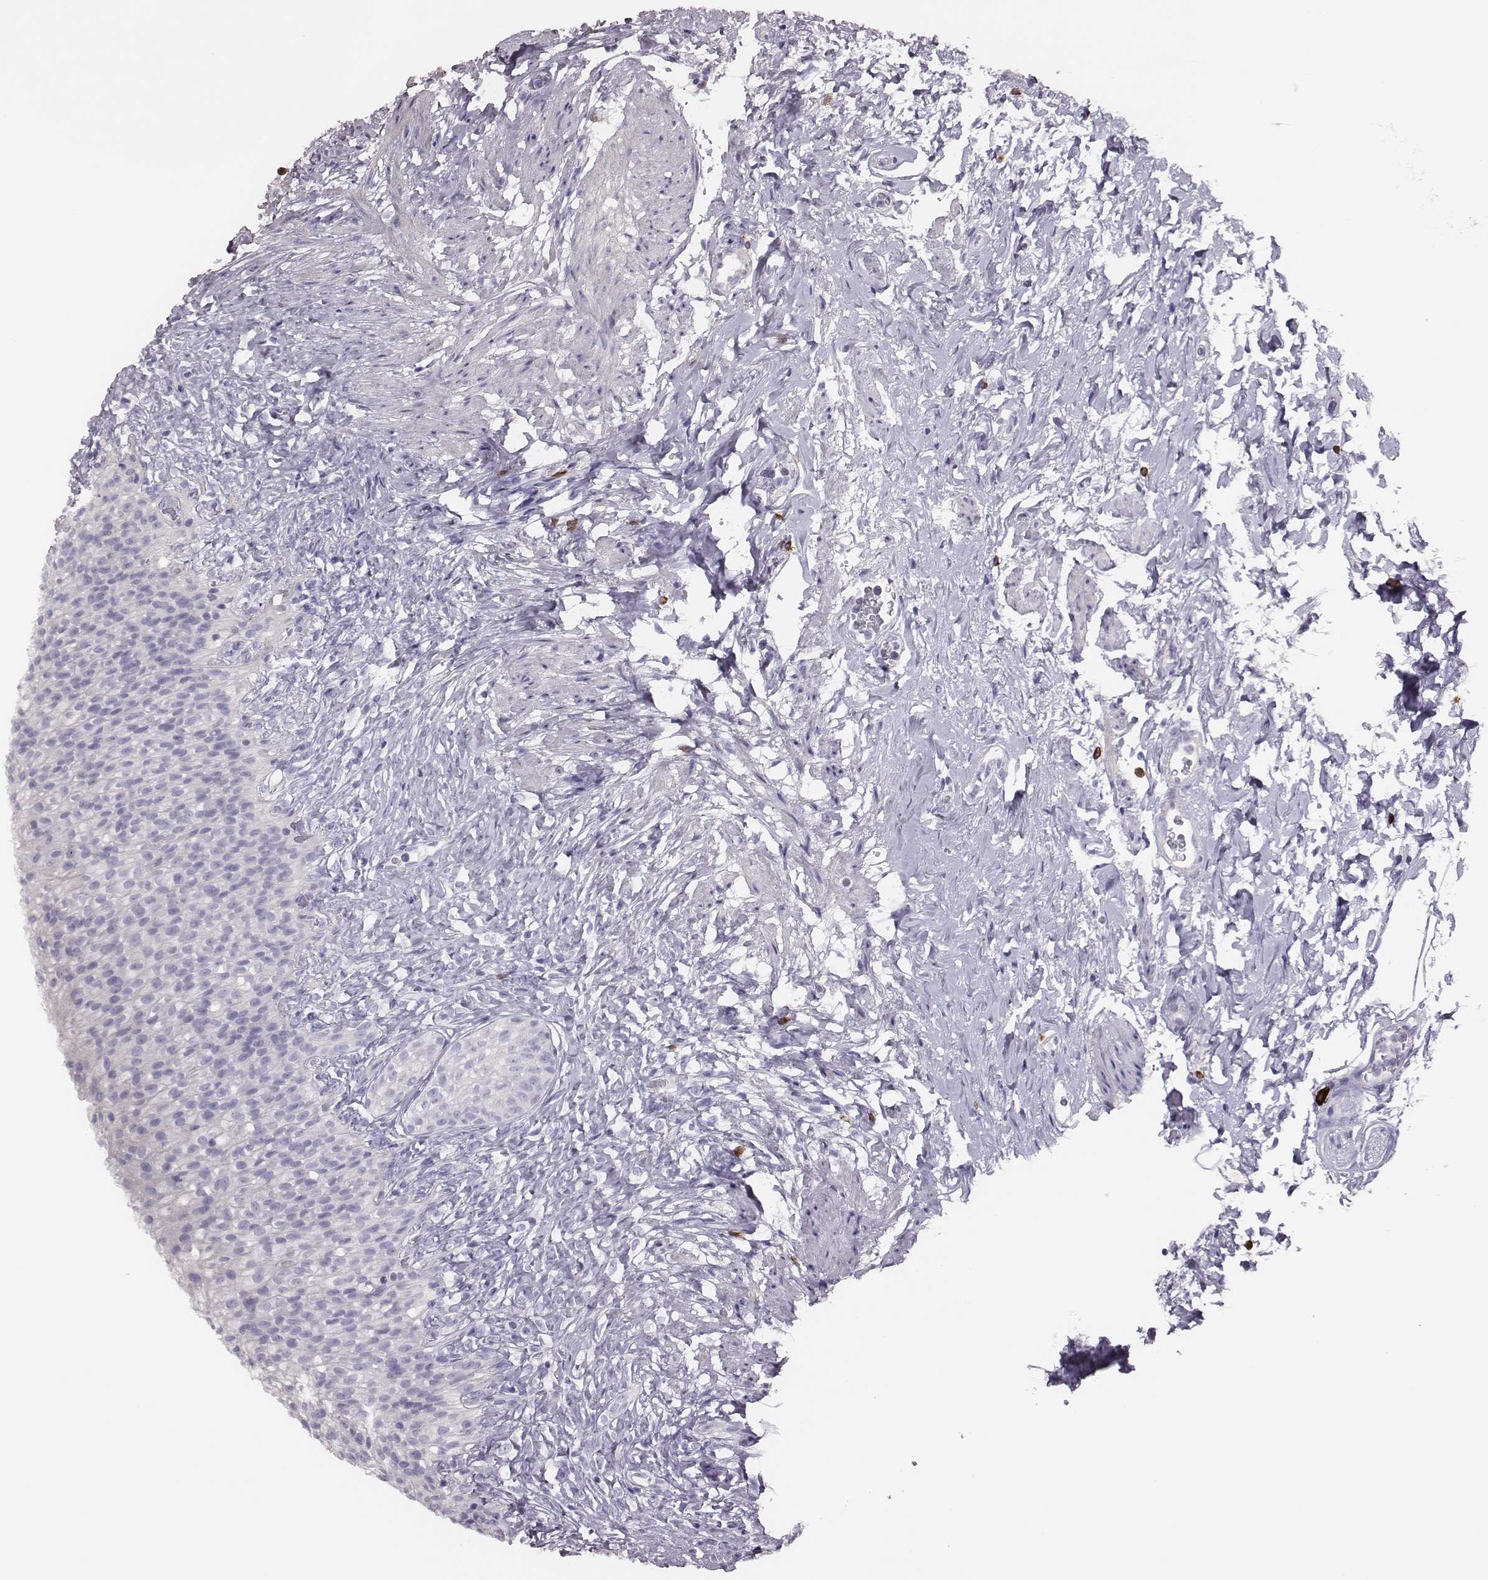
{"staining": {"intensity": "negative", "quantity": "none", "location": "none"}, "tissue": "urinary bladder", "cell_type": "Urothelial cells", "image_type": "normal", "snomed": [{"axis": "morphology", "description": "Normal tissue, NOS"}, {"axis": "topography", "description": "Urinary bladder"}], "caption": "This is a image of immunohistochemistry (IHC) staining of unremarkable urinary bladder, which shows no expression in urothelial cells.", "gene": "P2RY10", "patient": {"sex": "male", "age": 76}}